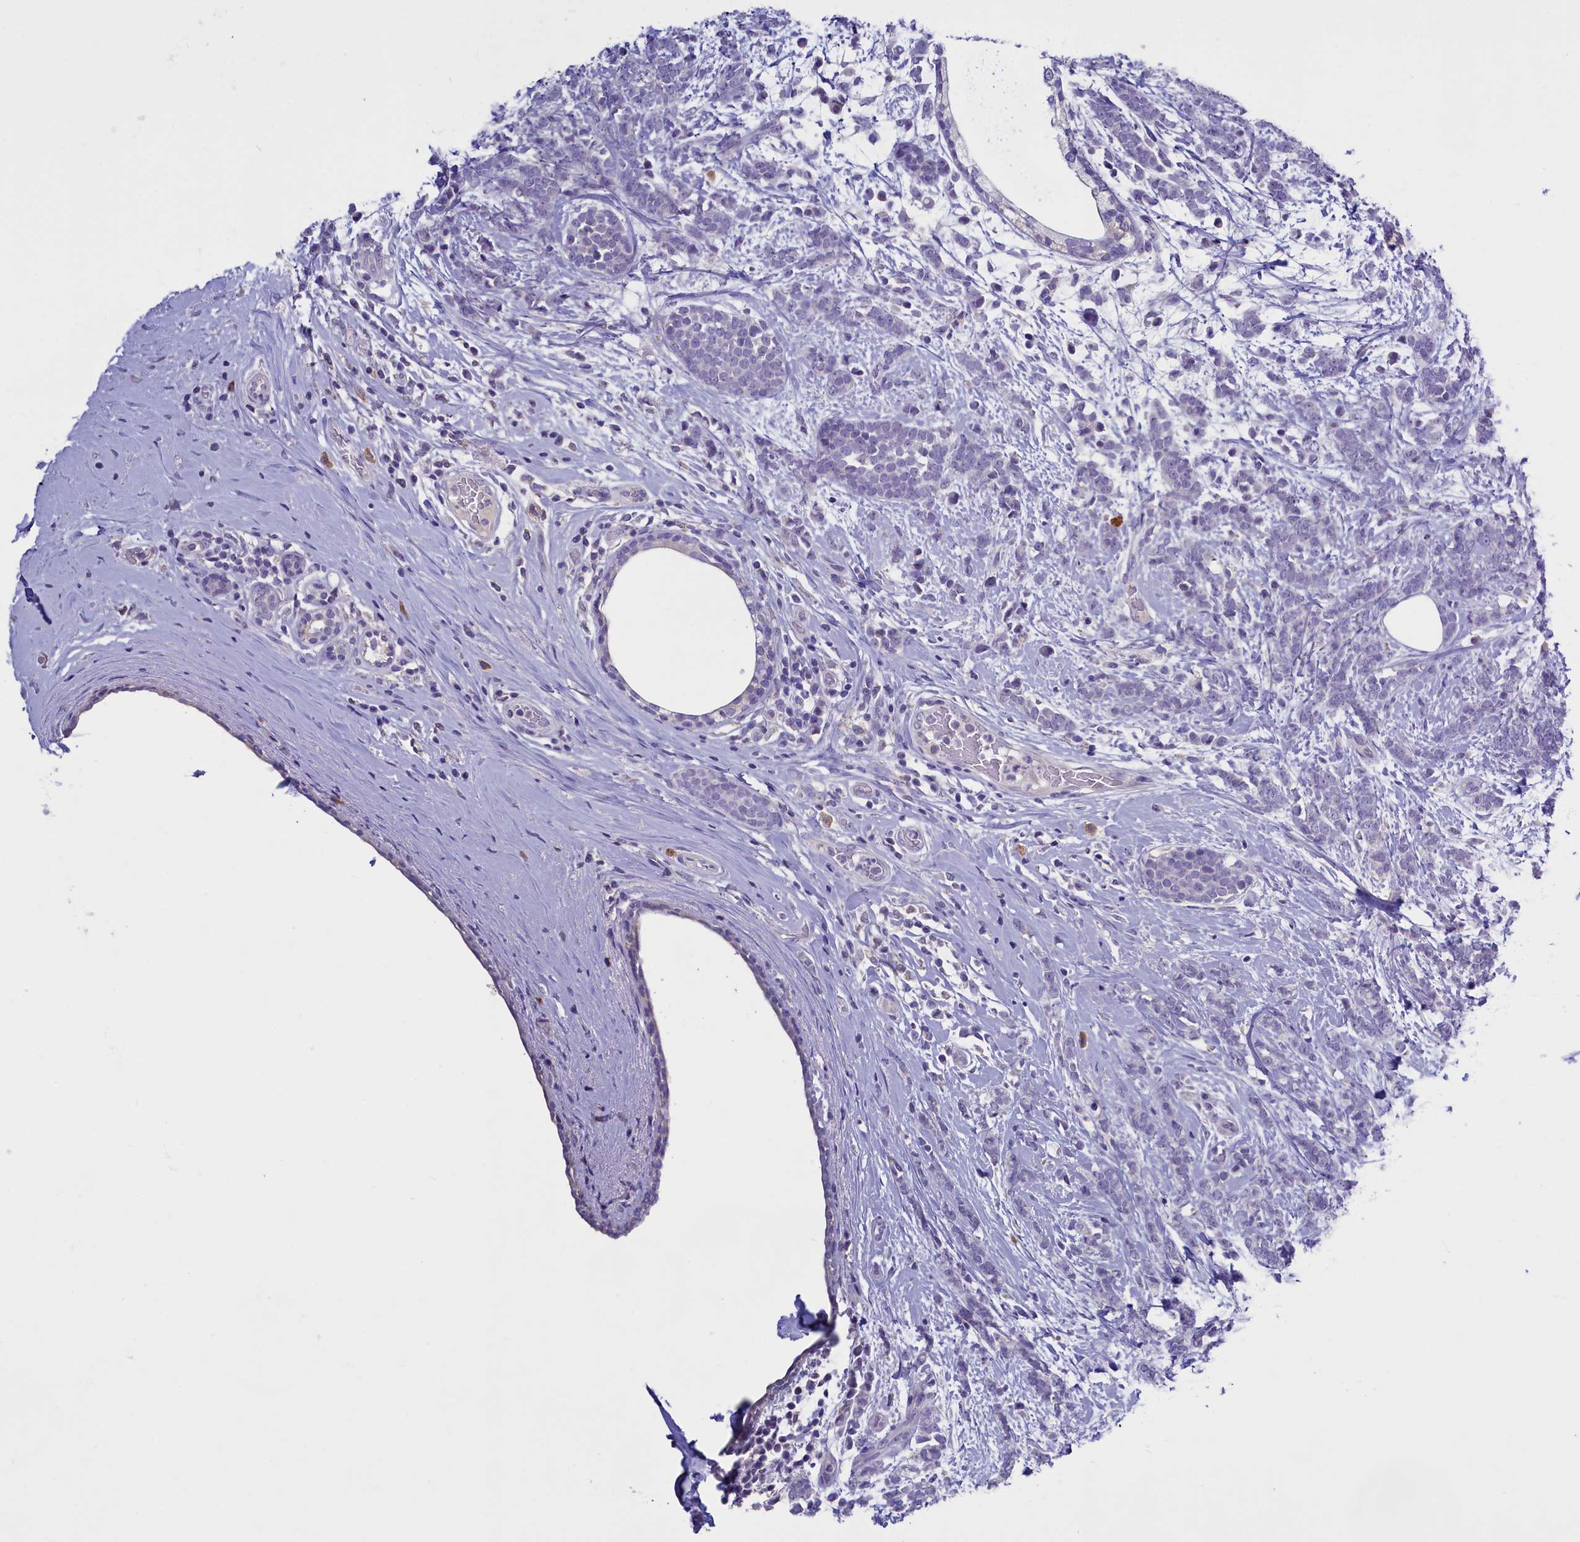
{"staining": {"intensity": "negative", "quantity": "none", "location": "none"}, "tissue": "breast cancer", "cell_type": "Tumor cells", "image_type": "cancer", "snomed": [{"axis": "morphology", "description": "Lobular carcinoma"}, {"axis": "topography", "description": "Breast"}], "caption": "A micrograph of breast cancer (lobular carcinoma) stained for a protein shows no brown staining in tumor cells. (DAB (3,3'-diaminobenzidine) immunohistochemistry (IHC) visualized using brightfield microscopy, high magnification).", "gene": "ENPP6", "patient": {"sex": "female", "age": 58}}